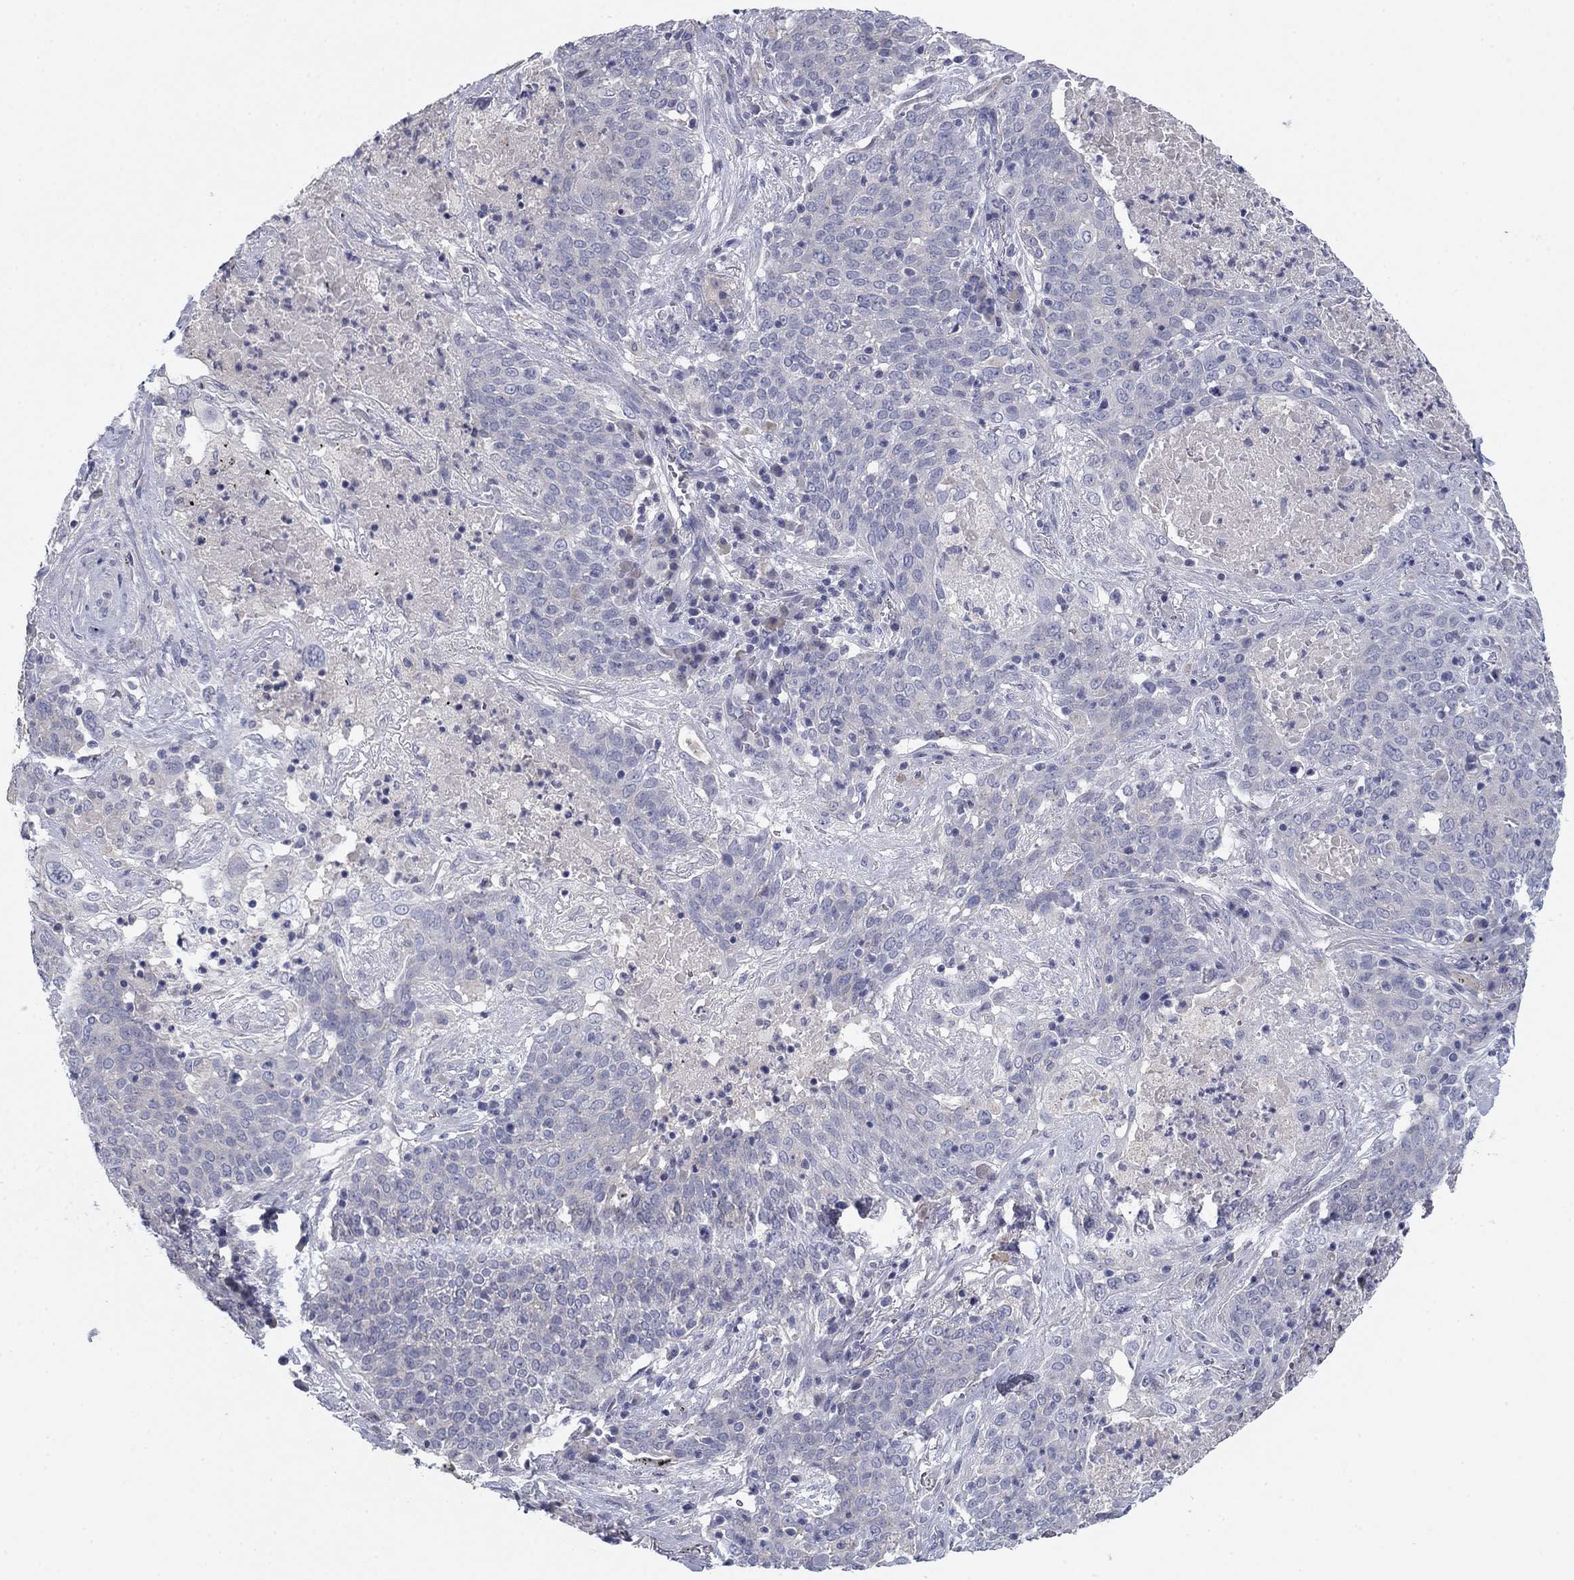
{"staining": {"intensity": "negative", "quantity": "none", "location": "none"}, "tissue": "lung cancer", "cell_type": "Tumor cells", "image_type": "cancer", "snomed": [{"axis": "morphology", "description": "Squamous cell carcinoma, NOS"}, {"axis": "topography", "description": "Lung"}], "caption": "The immunohistochemistry image has no significant positivity in tumor cells of lung cancer tissue.", "gene": "CNTNAP4", "patient": {"sex": "male", "age": 82}}